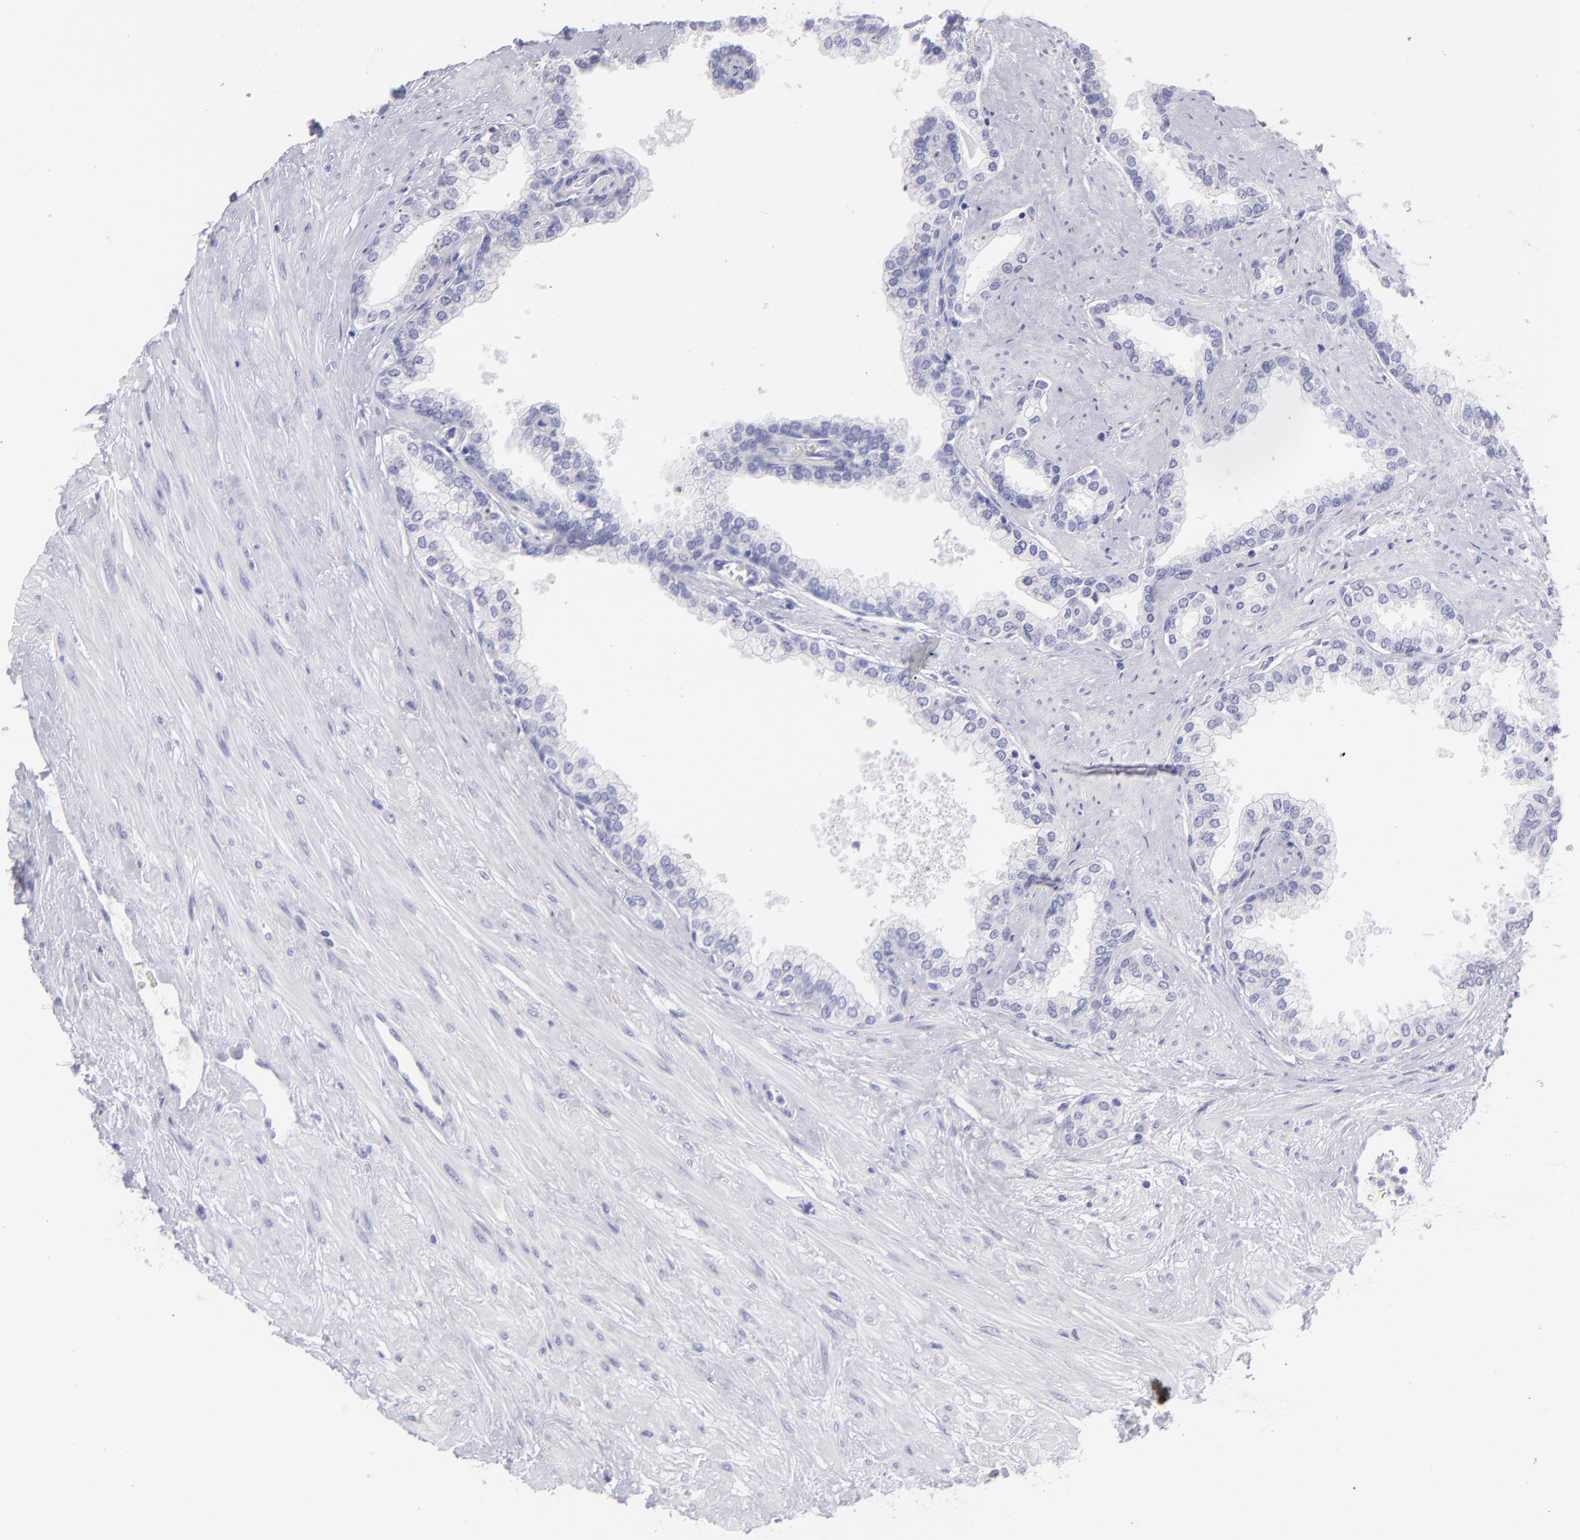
{"staining": {"intensity": "negative", "quantity": "none", "location": "none"}, "tissue": "prostate", "cell_type": "Glandular cells", "image_type": "normal", "snomed": [{"axis": "morphology", "description": "Normal tissue, NOS"}, {"axis": "topography", "description": "Prostate"}], "caption": "A micrograph of human prostate is negative for staining in glandular cells. Brightfield microscopy of IHC stained with DAB (3,3'-diaminobenzidine) (brown) and hematoxylin (blue), captured at high magnification.", "gene": "SLC1A2", "patient": {"sex": "male", "age": 60}}